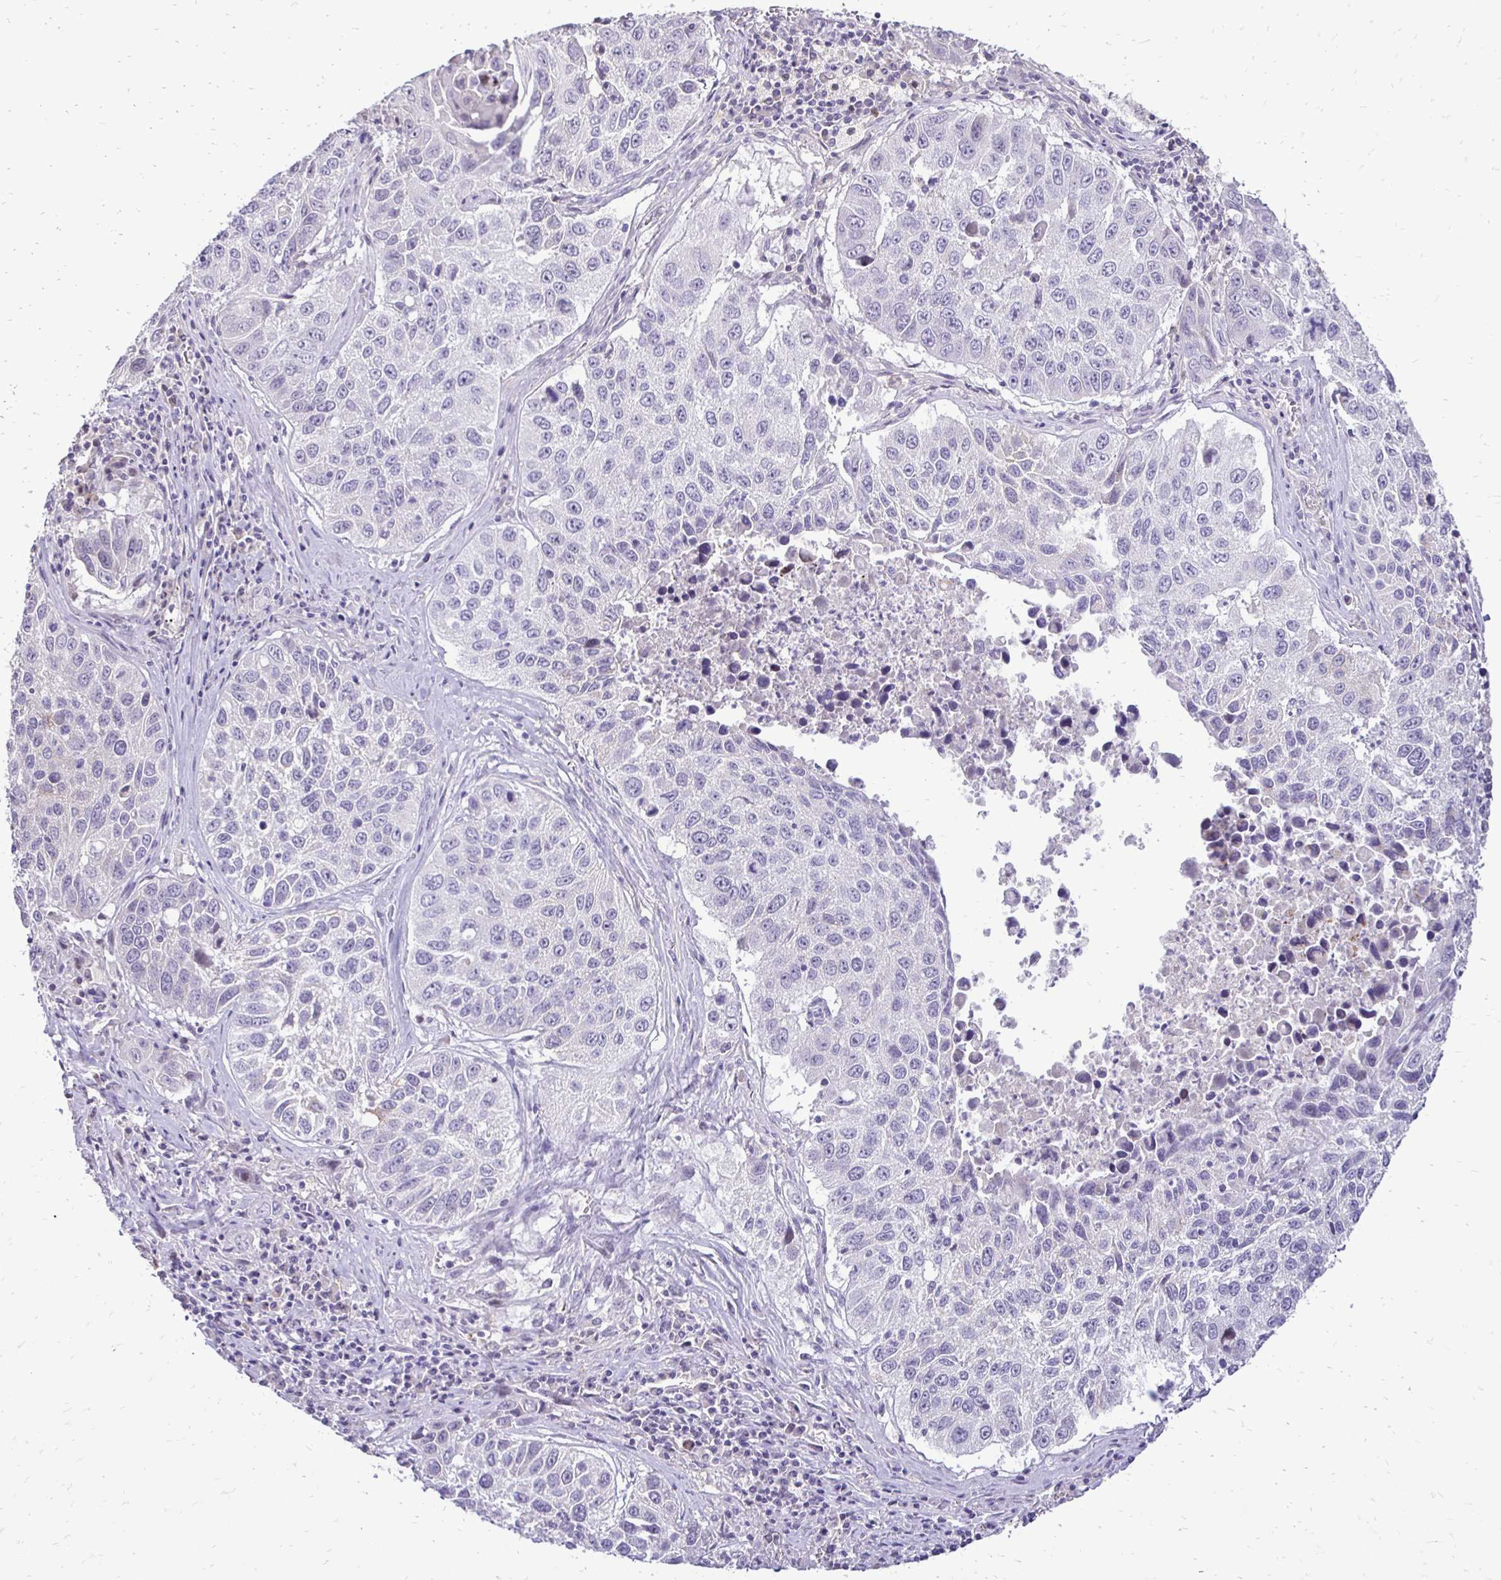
{"staining": {"intensity": "negative", "quantity": "none", "location": "none"}, "tissue": "lung cancer", "cell_type": "Tumor cells", "image_type": "cancer", "snomed": [{"axis": "morphology", "description": "Squamous cell carcinoma, NOS"}, {"axis": "topography", "description": "Lung"}], "caption": "Immunohistochemical staining of human lung cancer (squamous cell carcinoma) displays no significant positivity in tumor cells.", "gene": "GAS2", "patient": {"sex": "female", "age": 61}}